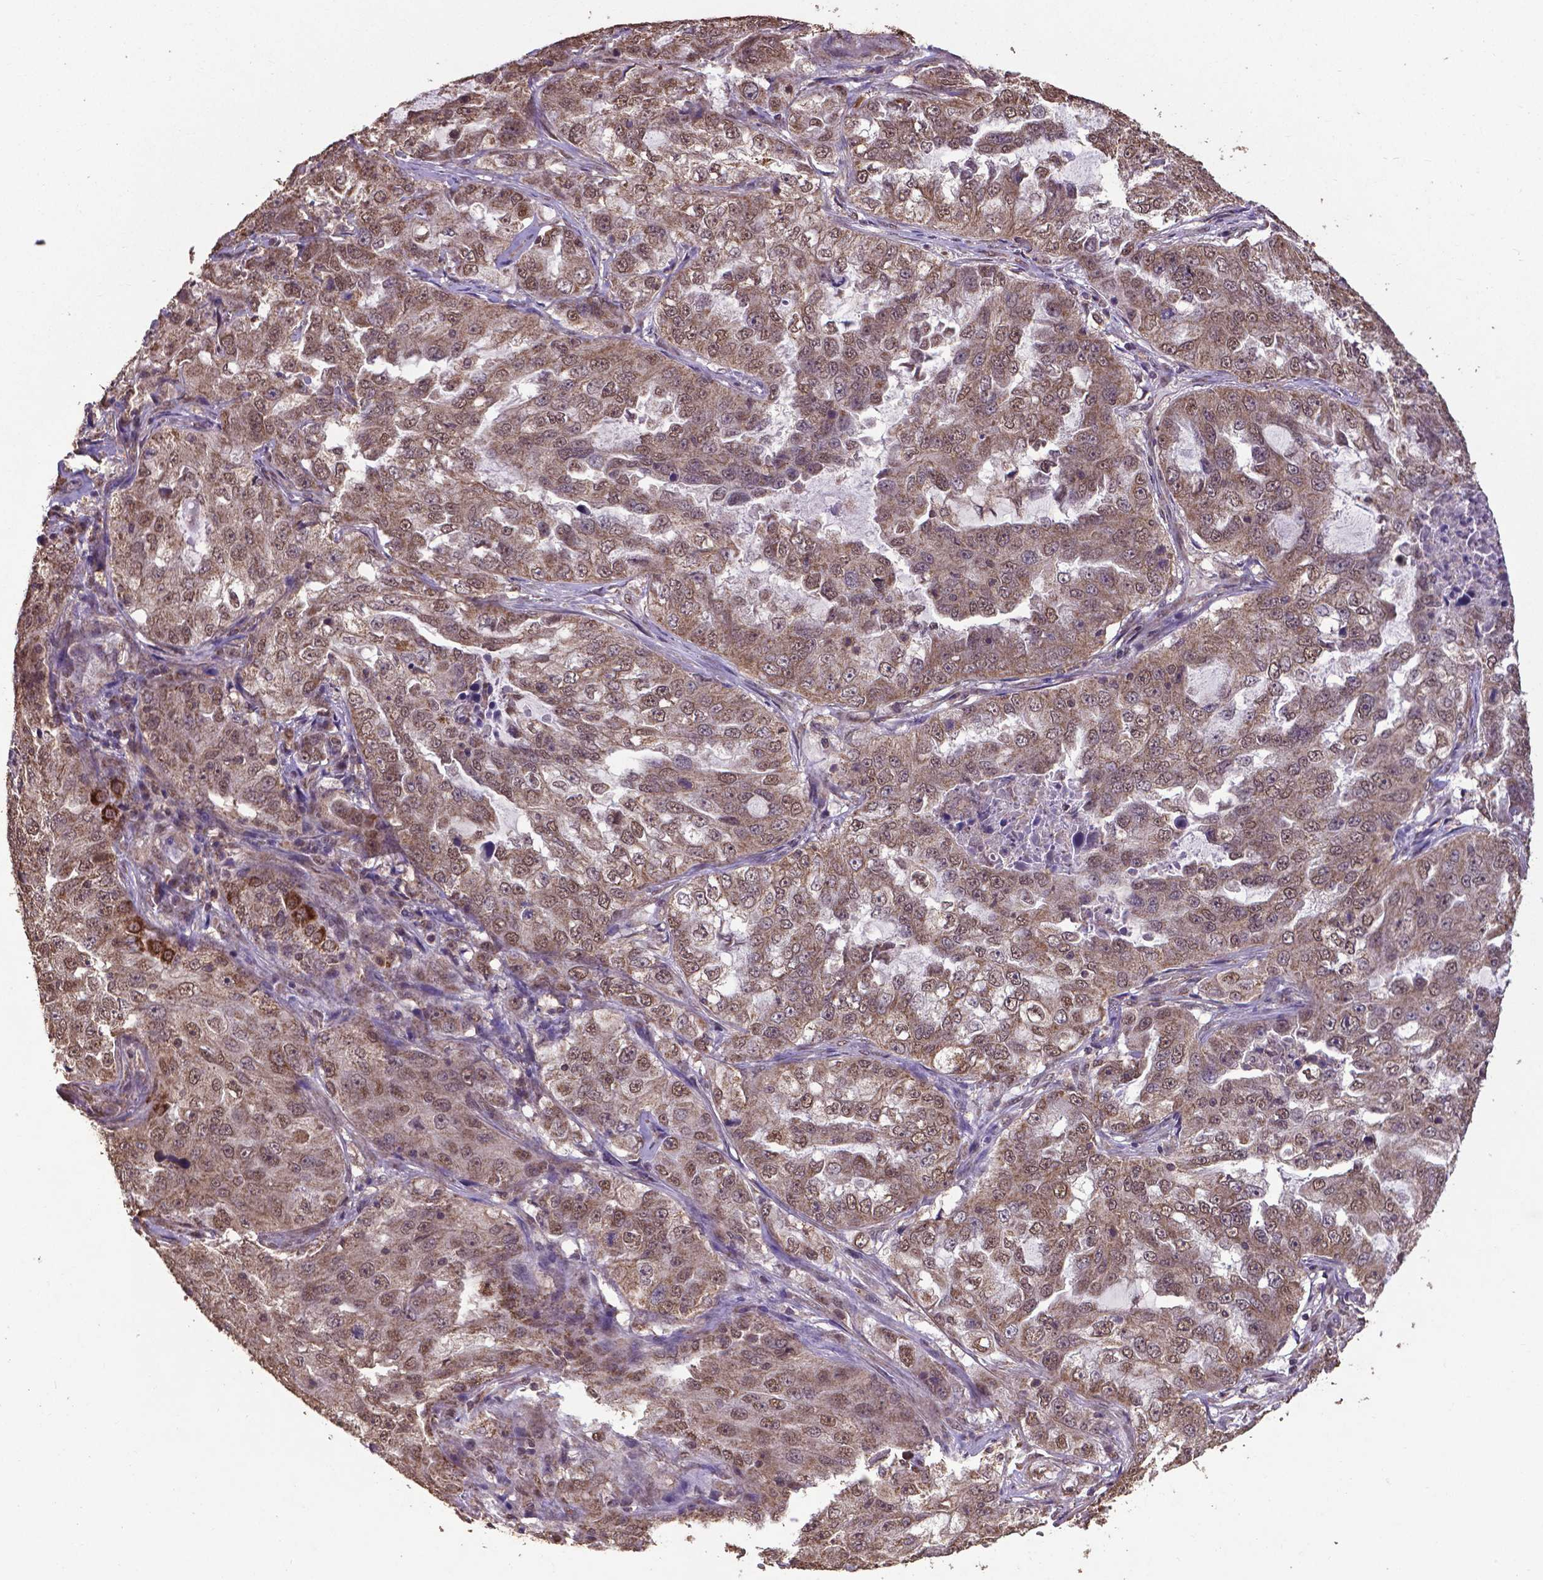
{"staining": {"intensity": "moderate", "quantity": ">75%", "location": "cytoplasmic/membranous,nuclear"}, "tissue": "lung cancer", "cell_type": "Tumor cells", "image_type": "cancer", "snomed": [{"axis": "morphology", "description": "Adenocarcinoma, NOS"}, {"axis": "topography", "description": "Lung"}], "caption": "Protein staining shows moderate cytoplasmic/membranous and nuclear expression in about >75% of tumor cells in lung adenocarcinoma.", "gene": "DCAF1", "patient": {"sex": "female", "age": 61}}